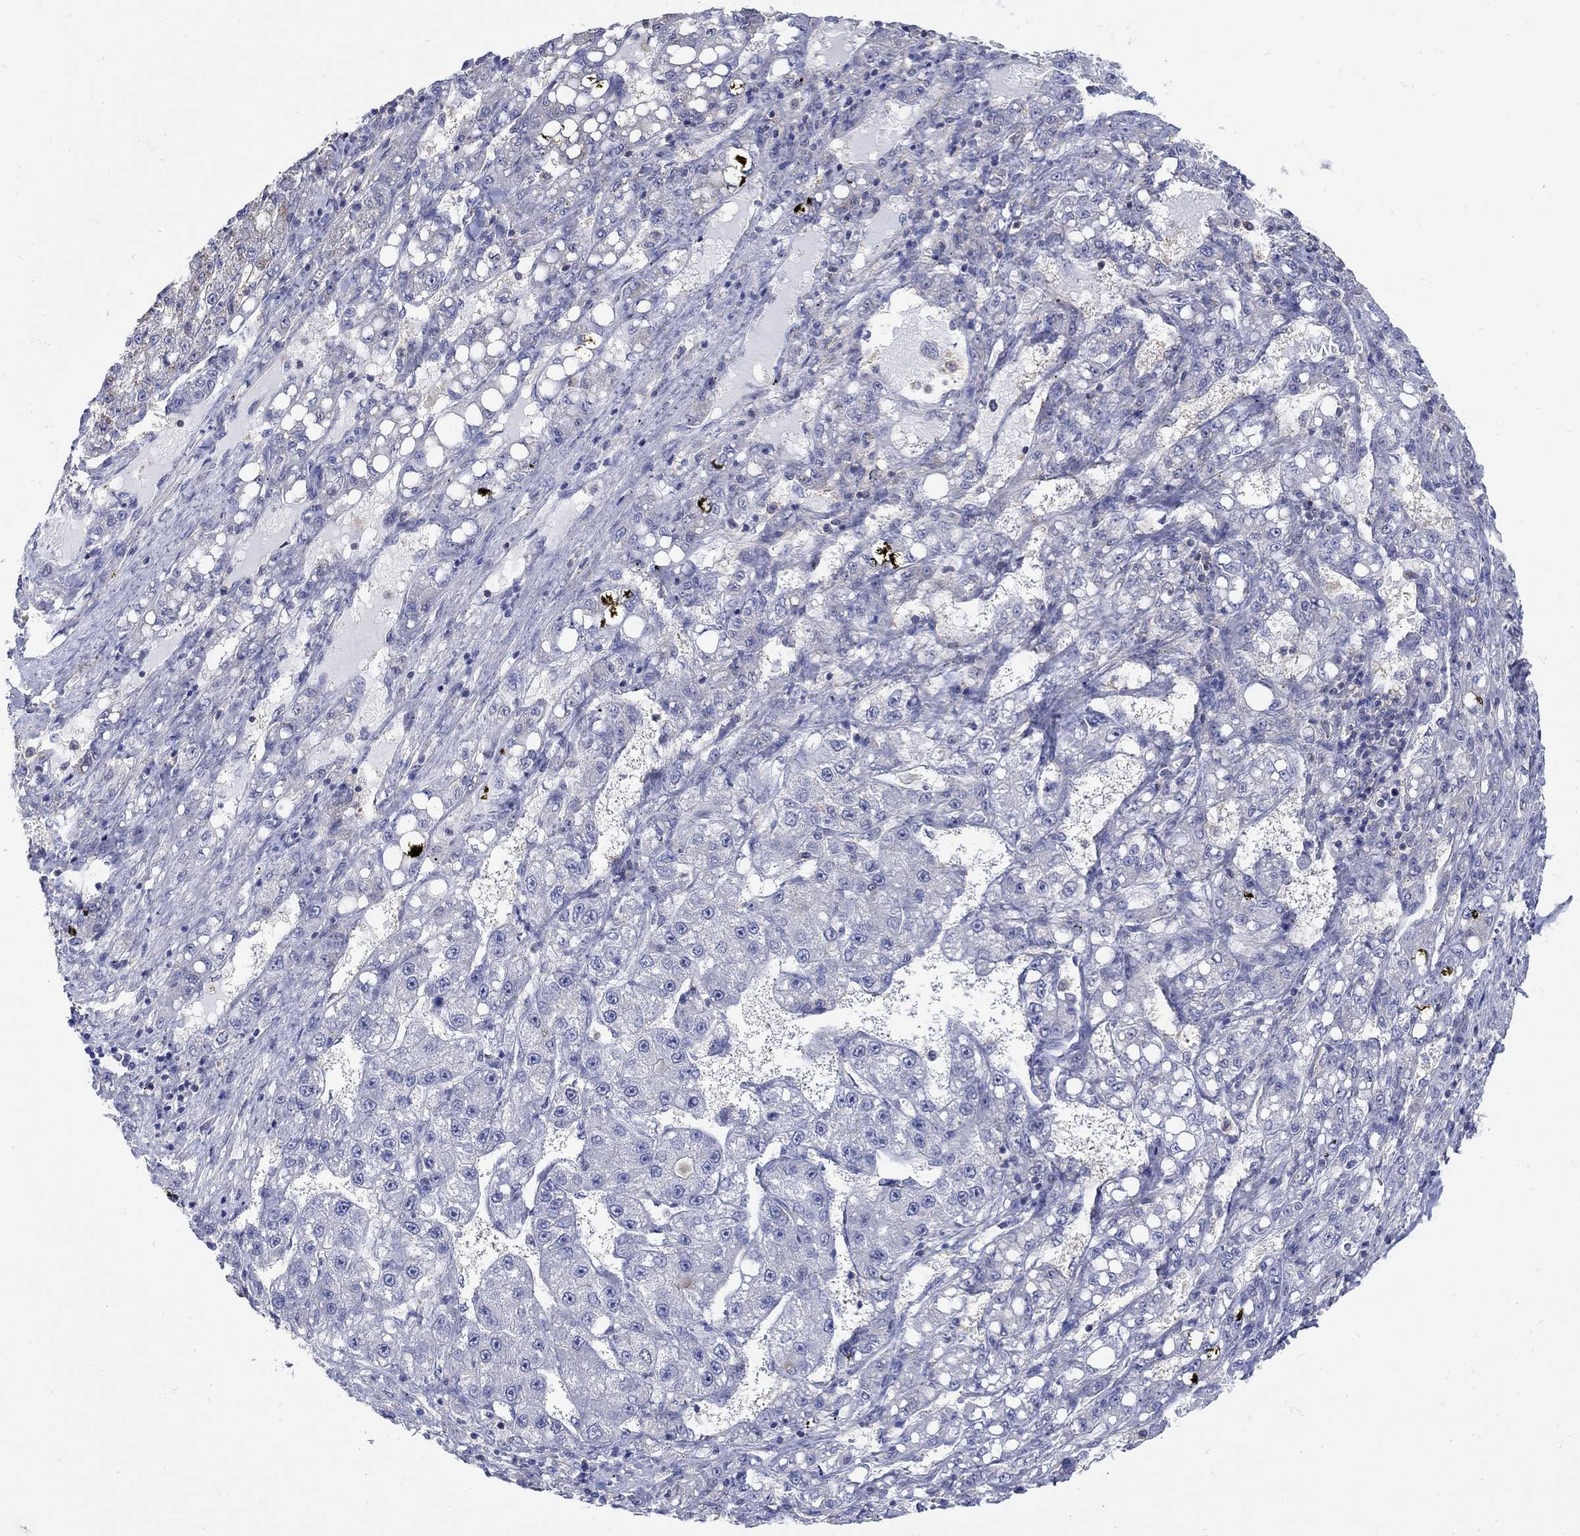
{"staining": {"intensity": "negative", "quantity": "none", "location": "none"}, "tissue": "liver cancer", "cell_type": "Tumor cells", "image_type": "cancer", "snomed": [{"axis": "morphology", "description": "Carcinoma, Hepatocellular, NOS"}, {"axis": "topography", "description": "Liver"}], "caption": "Immunohistochemistry micrograph of human liver cancer (hepatocellular carcinoma) stained for a protein (brown), which shows no positivity in tumor cells.", "gene": "TEKT3", "patient": {"sex": "female", "age": 65}}